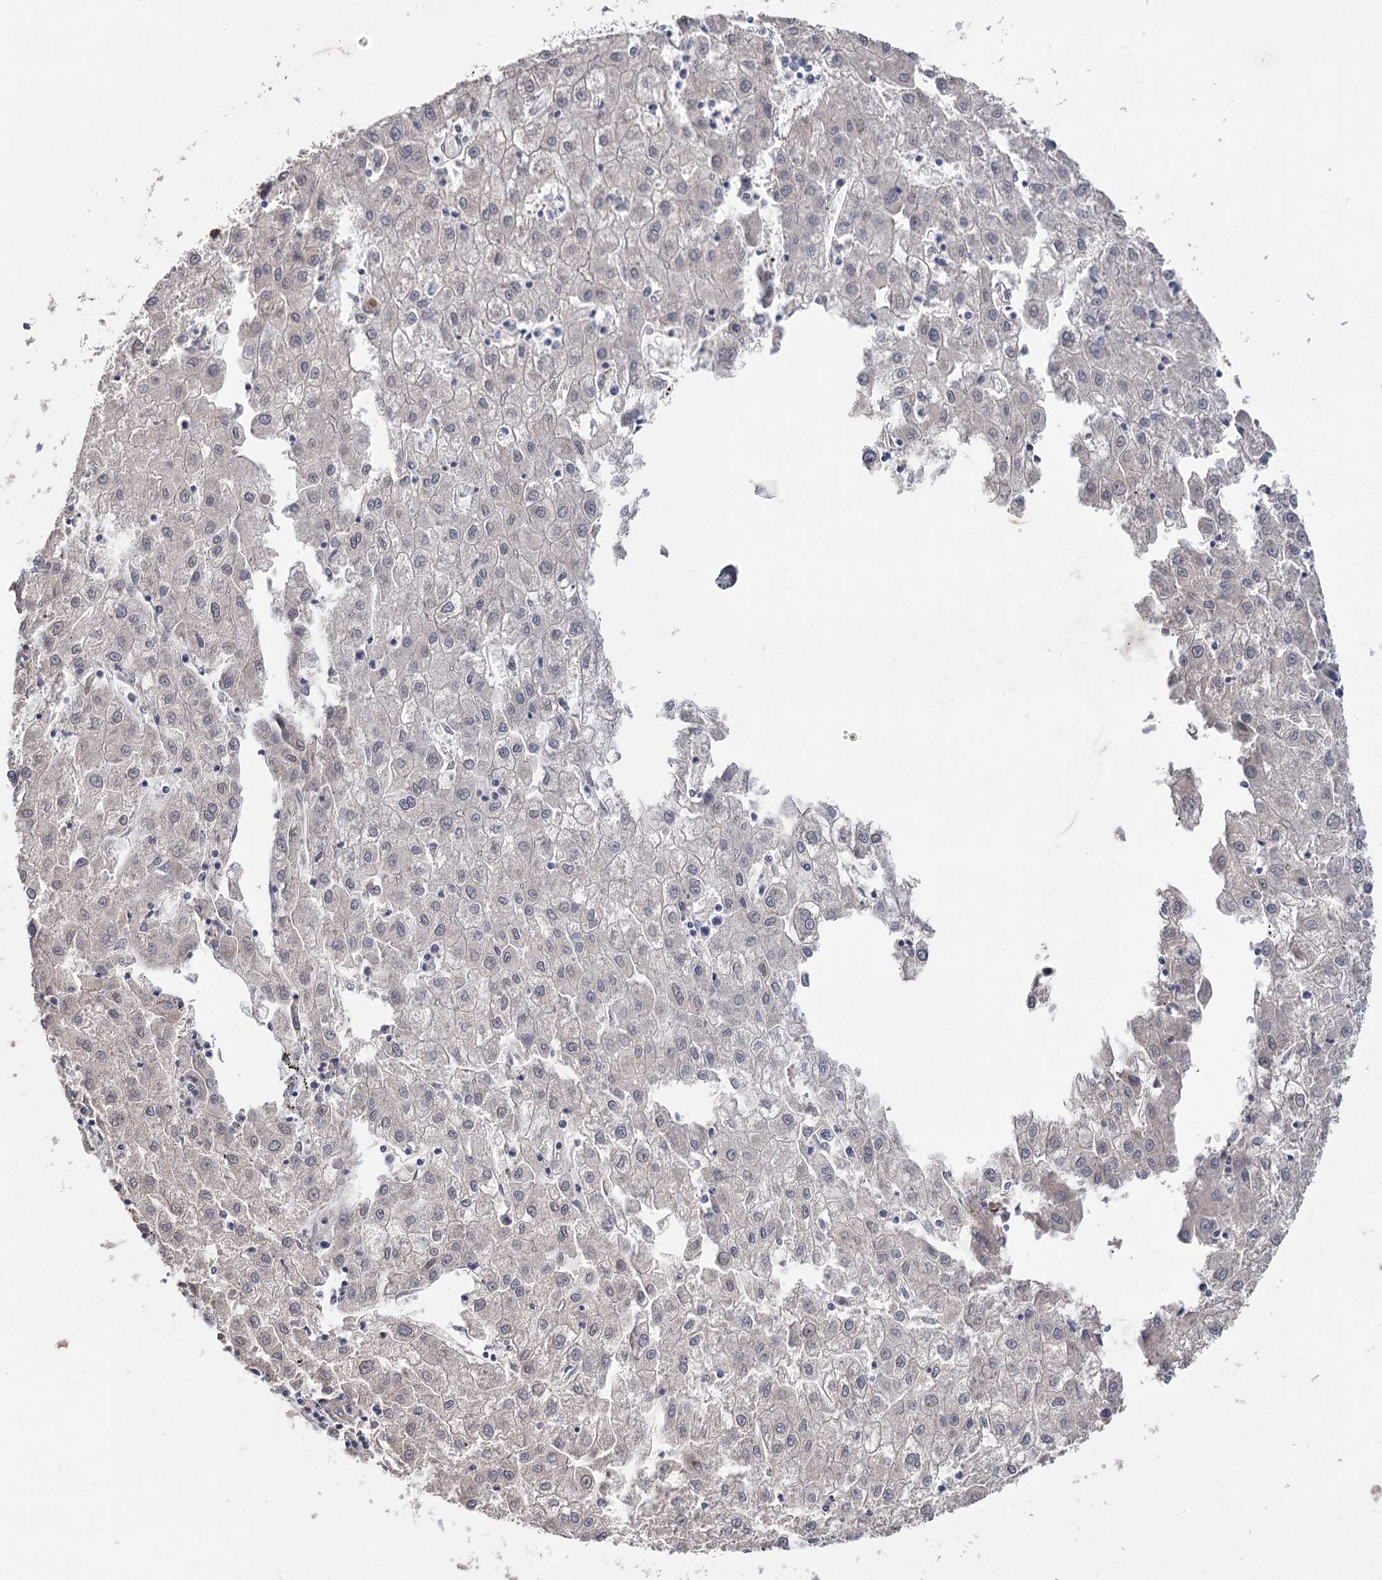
{"staining": {"intensity": "negative", "quantity": "none", "location": "none"}, "tissue": "liver cancer", "cell_type": "Tumor cells", "image_type": "cancer", "snomed": [{"axis": "morphology", "description": "Carcinoma, Hepatocellular, NOS"}, {"axis": "topography", "description": "Liver"}], "caption": "High magnification brightfield microscopy of liver hepatocellular carcinoma stained with DAB (3,3'-diaminobenzidine) (brown) and counterstained with hematoxylin (blue): tumor cells show no significant positivity. (Immunohistochemistry, brightfield microscopy, high magnification).", "gene": "ARHGAP44", "patient": {"sex": "male", "age": 72}}